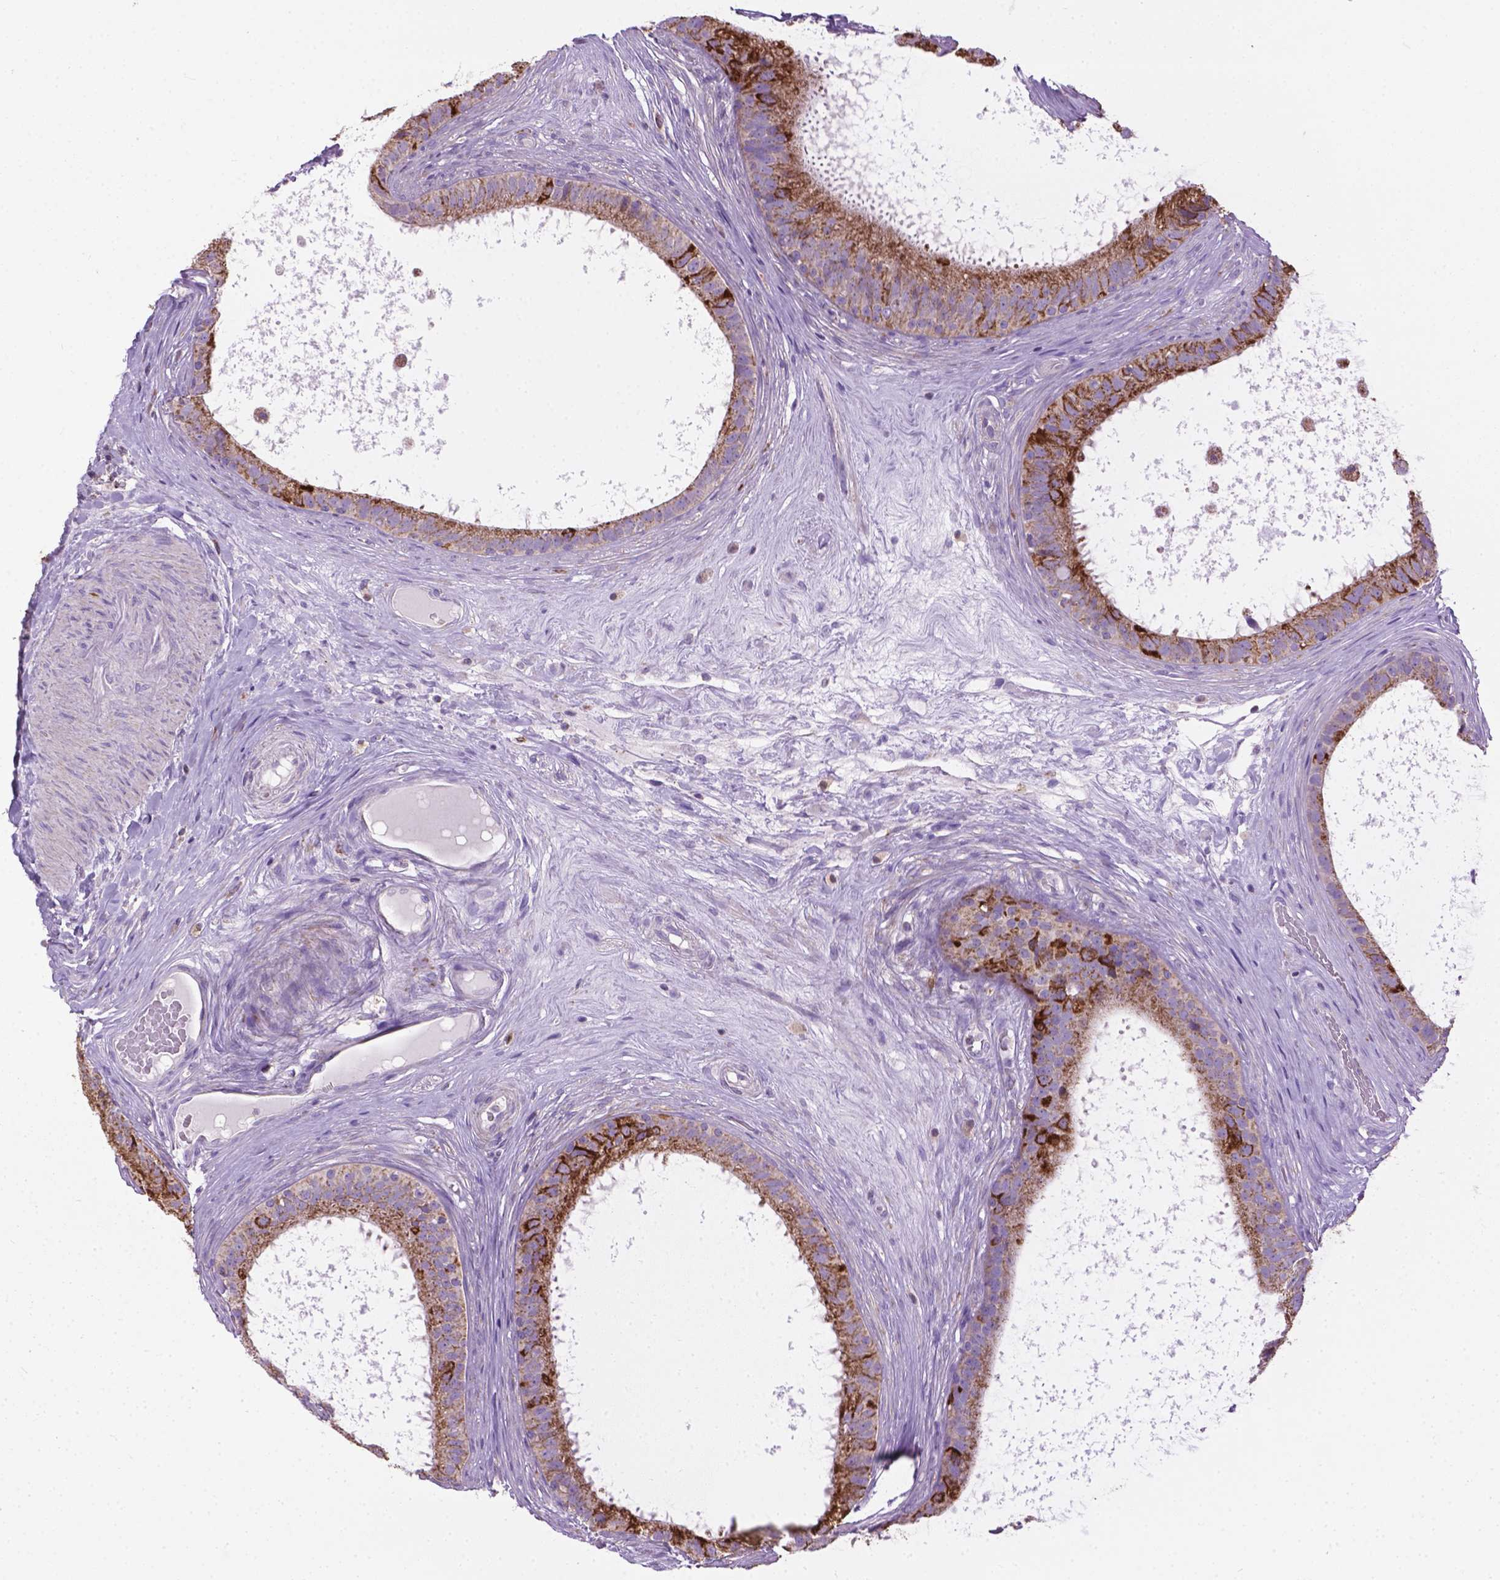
{"staining": {"intensity": "moderate", "quantity": "25%-75%", "location": "cytoplasmic/membranous"}, "tissue": "epididymis", "cell_type": "Glandular cells", "image_type": "normal", "snomed": [{"axis": "morphology", "description": "Normal tissue, NOS"}, {"axis": "topography", "description": "Epididymis"}], "caption": "High-power microscopy captured an immunohistochemistry (IHC) micrograph of unremarkable epididymis, revealing moderate cytoplasmic/membranous positivity in approximately 25%-75% of glandular cells.", "gene": "VDAC1", "patient": {"sex": "male", "age": 59}}